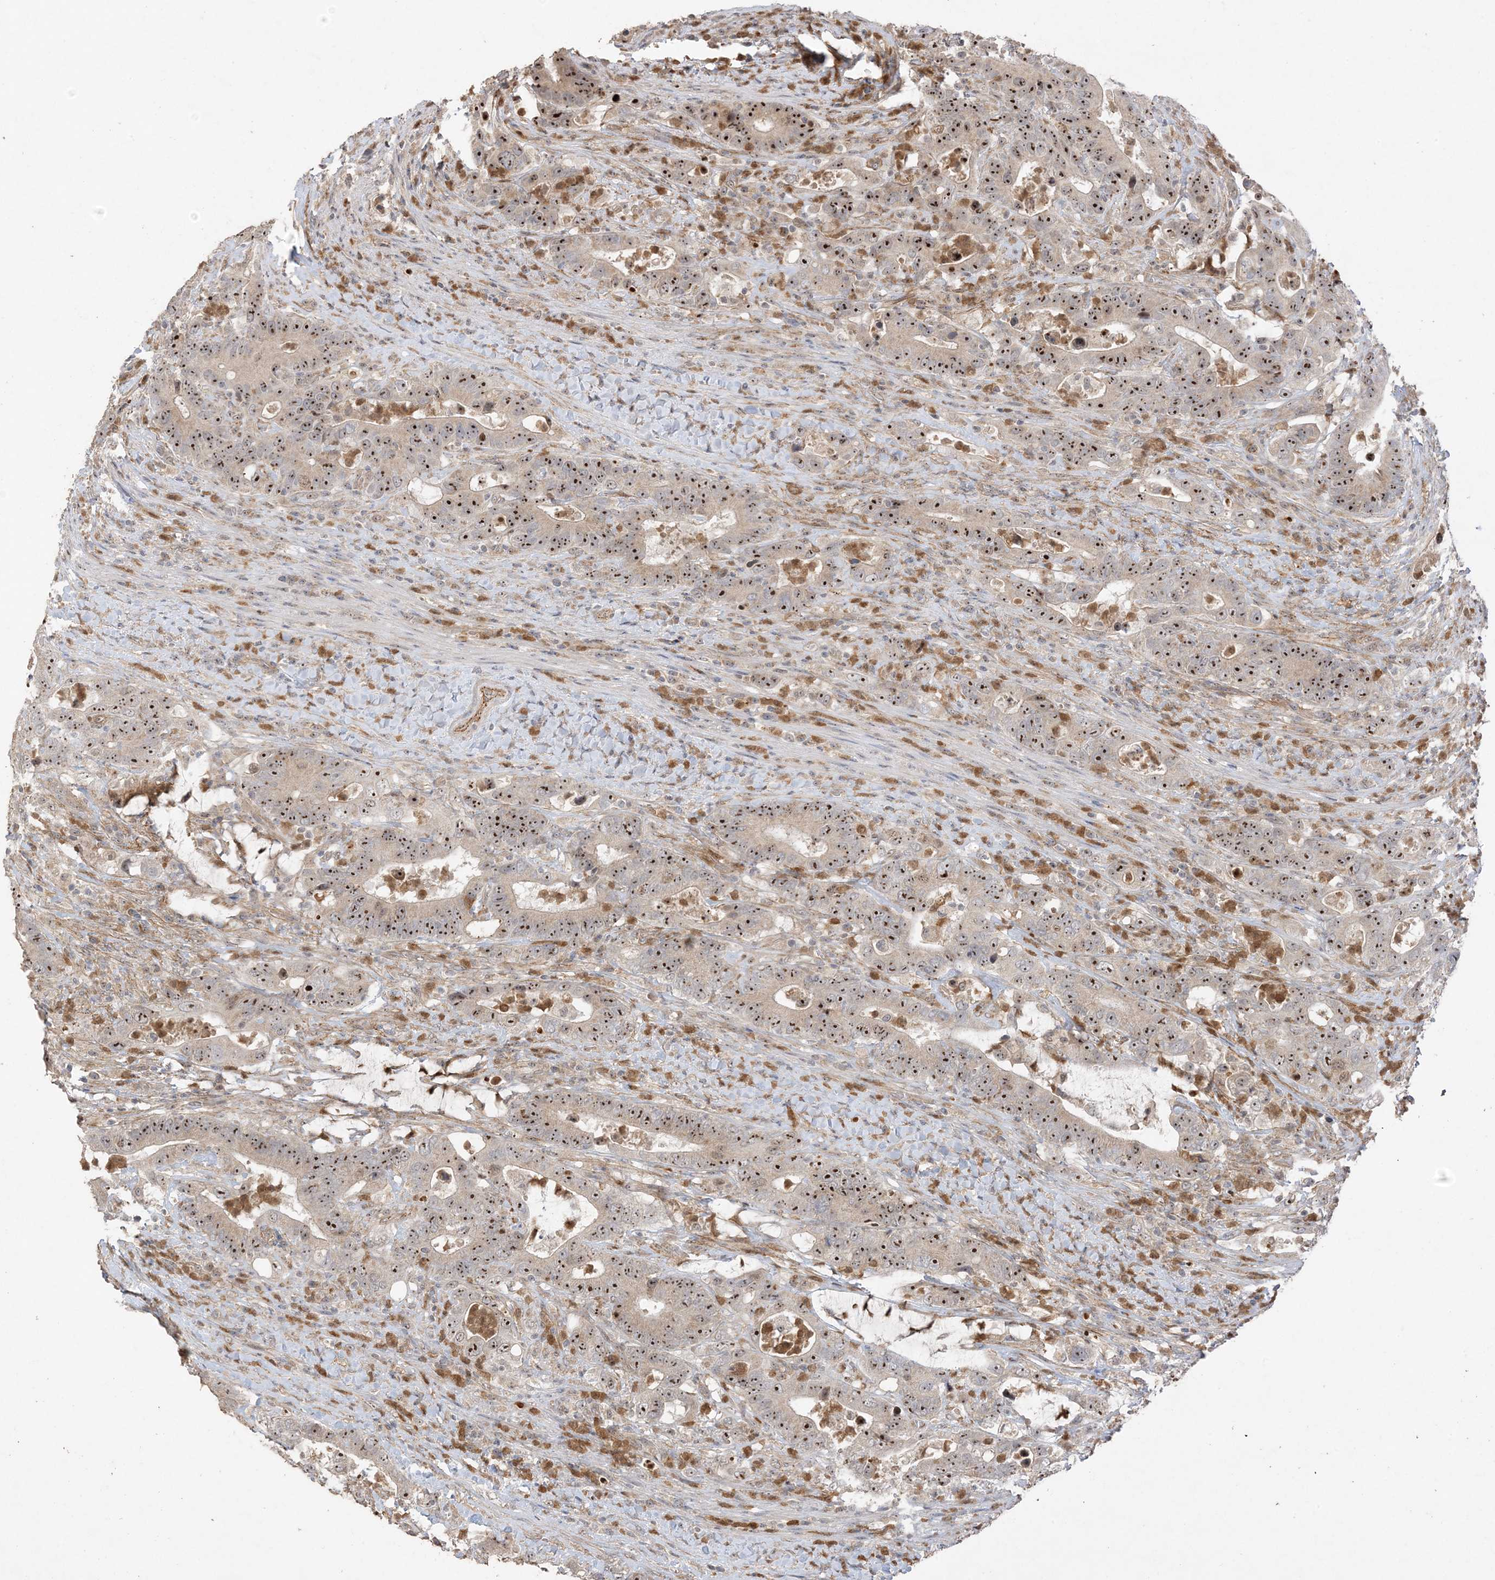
{"staining": {"intensity": "moderate", "quantity": ">75%", "location": "nuclear"}, "tissue": "colorectal cancer", "cell_type": "Tumor cells", "image_type": "cancer", "snomed": [{"axis": "morphology", "description": "Adenocarcinoma, NOS"}, {"axis": "topography", "description": "Colon"}], "caption": "This micrograph shows colorectal cancer (adenocarcinoma) stained with IHC to label a protein in brown. The nuclear of tumor cells show moderate positivity for the protein. Nuclei are counter-stained blue.", "gene": "DDX18", "patient": {"sex": "female", "age": 75}}